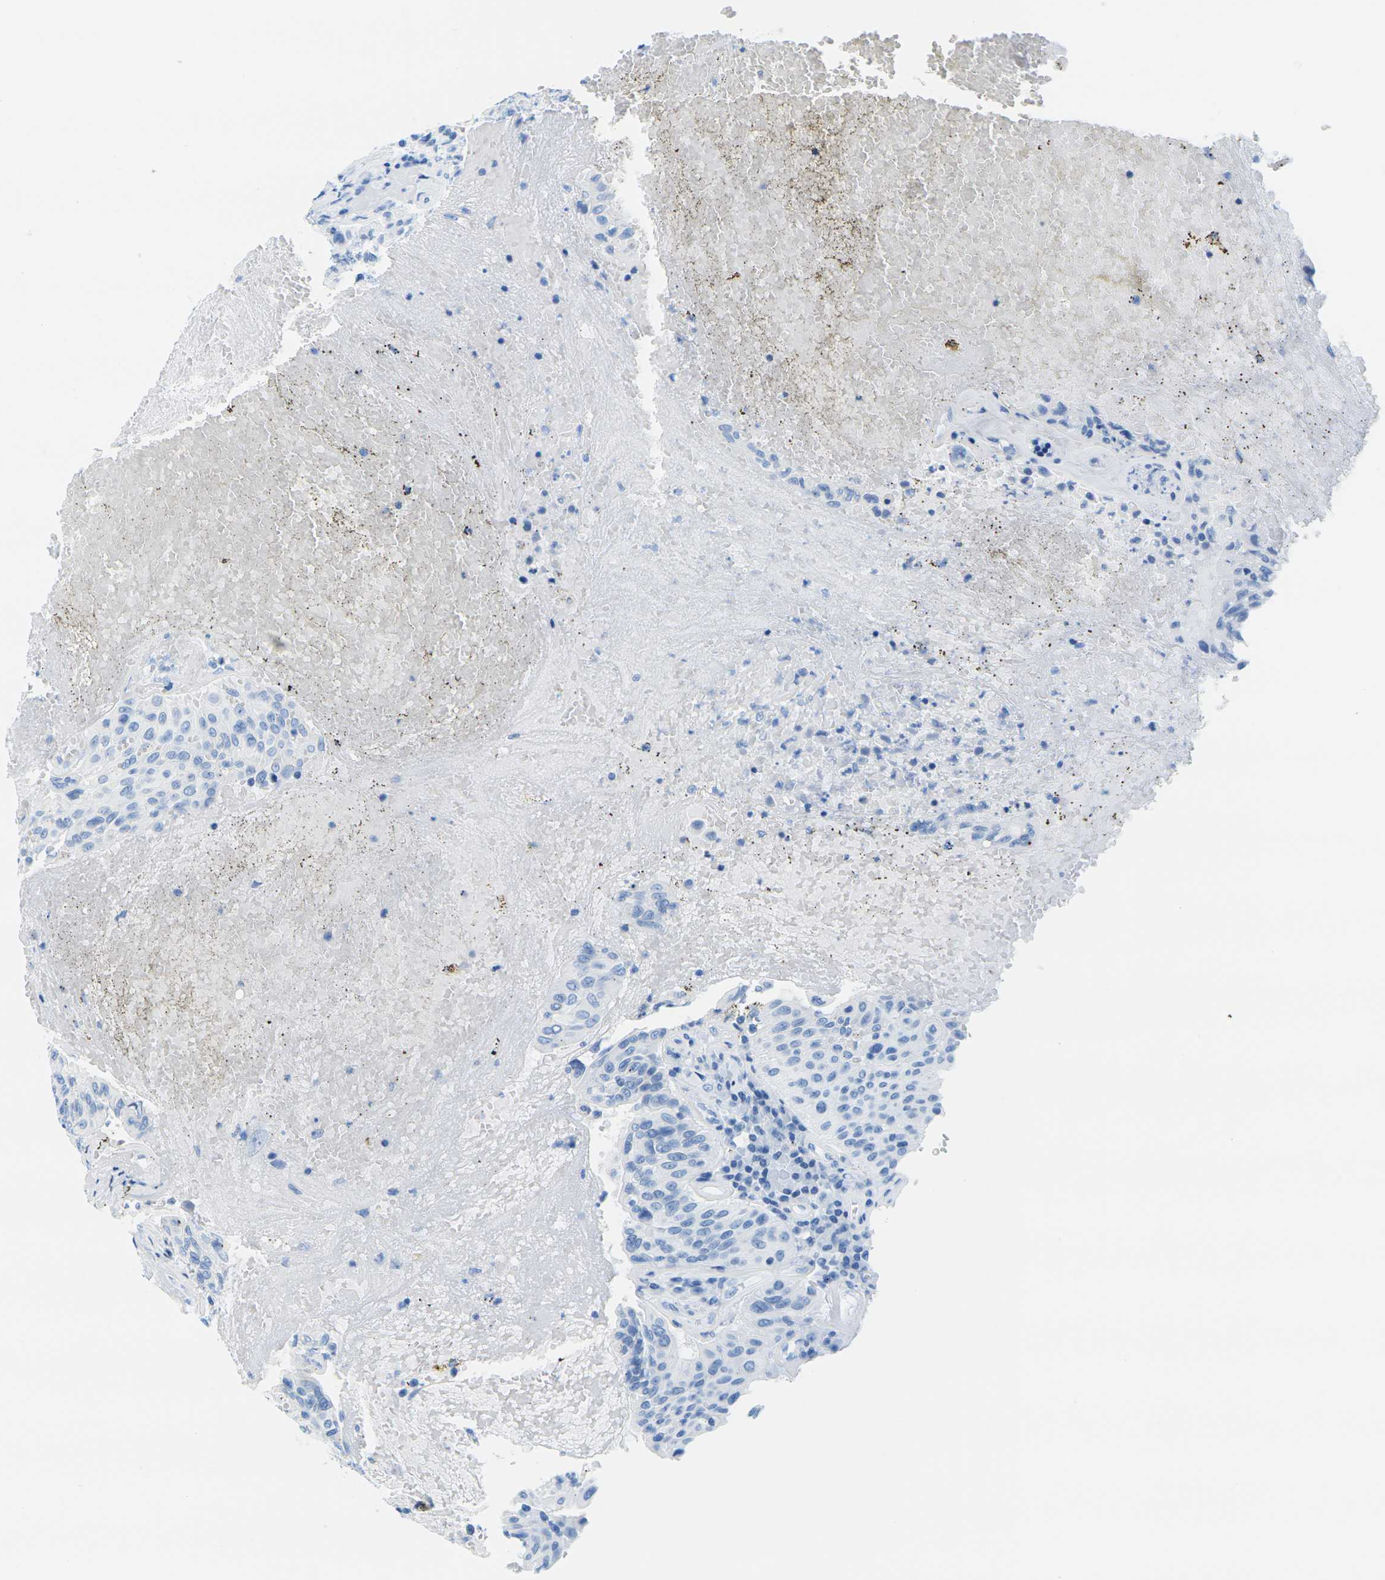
{"staining": {"intensity": "negative", "quantity": "none", "location": "none"}, "tissue": "urothelial cancer", "cell_type": "Tumor cells", "image_type": "cancer", "snomed": [{"axis": "morphology", "description": "Urothelial carcinoma, High grade"}, {"axis": "topography", "description": "Urinary bladder"}], "caption": "This is an immunohistochemistry (IHC) image of urothelial cancer. There is no staining in tumor cells.", "gene": "CYP2C8", "patient": {"sex": "male", "age": 66}}